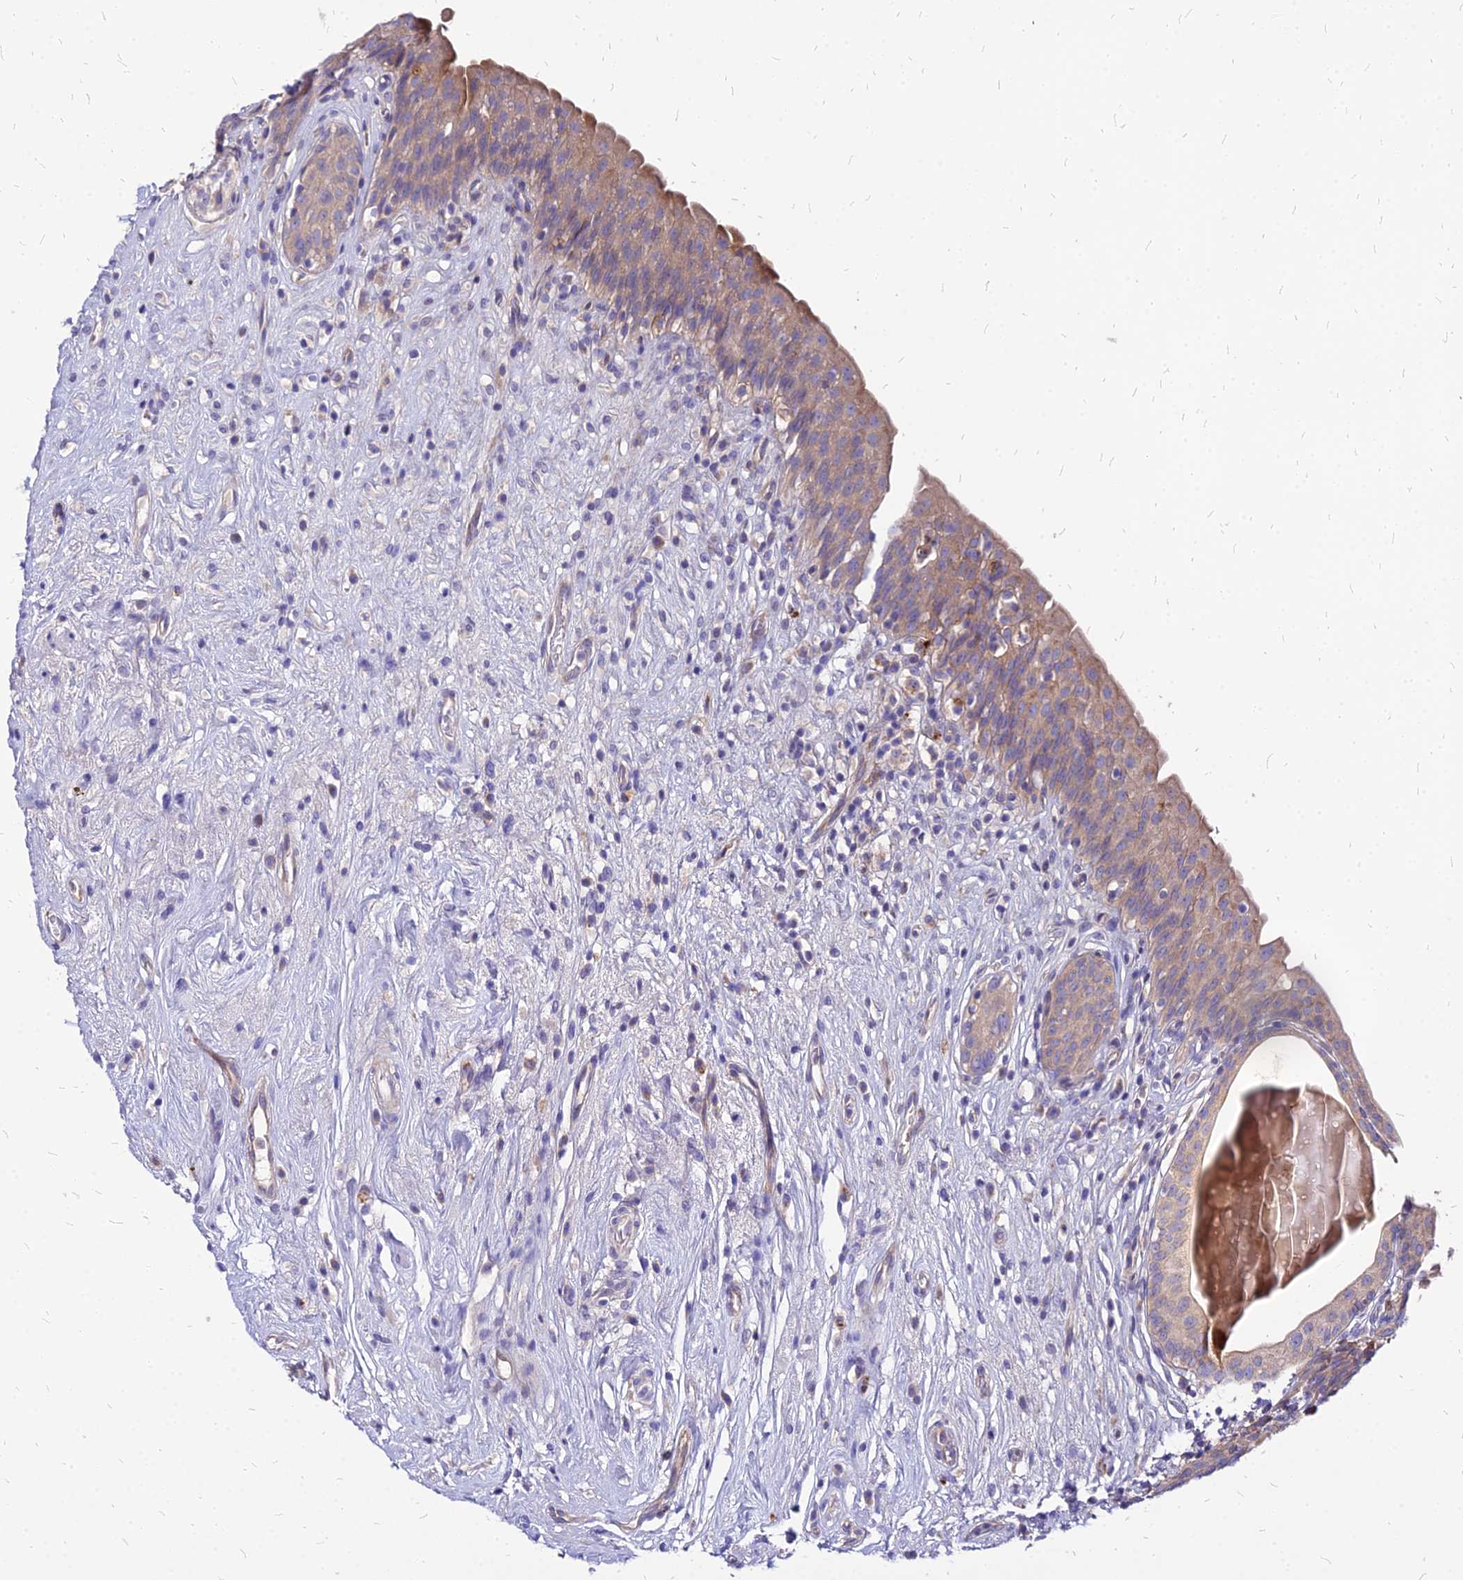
{"staining": {"intensity": "moderate", "quantity": ">75%", "location": "cytoplasmic/membranous"}, "tissue": "urinary bladder", "cell_type": "Urothelial cells", "image_type": "normal", "snomed": [{"axis": "morphology", "description": "Normal tissue, NOS"}, {"axis": "topography", "description": "Urinary bladder"}], "caption": "Moderate cytoplasmic/membranous positivity is seen in about >75% of urothelial cells in unremarkable urinary bladder.", "gene": "COMMD10", "patient": {"sex": "male", "age": 83}}